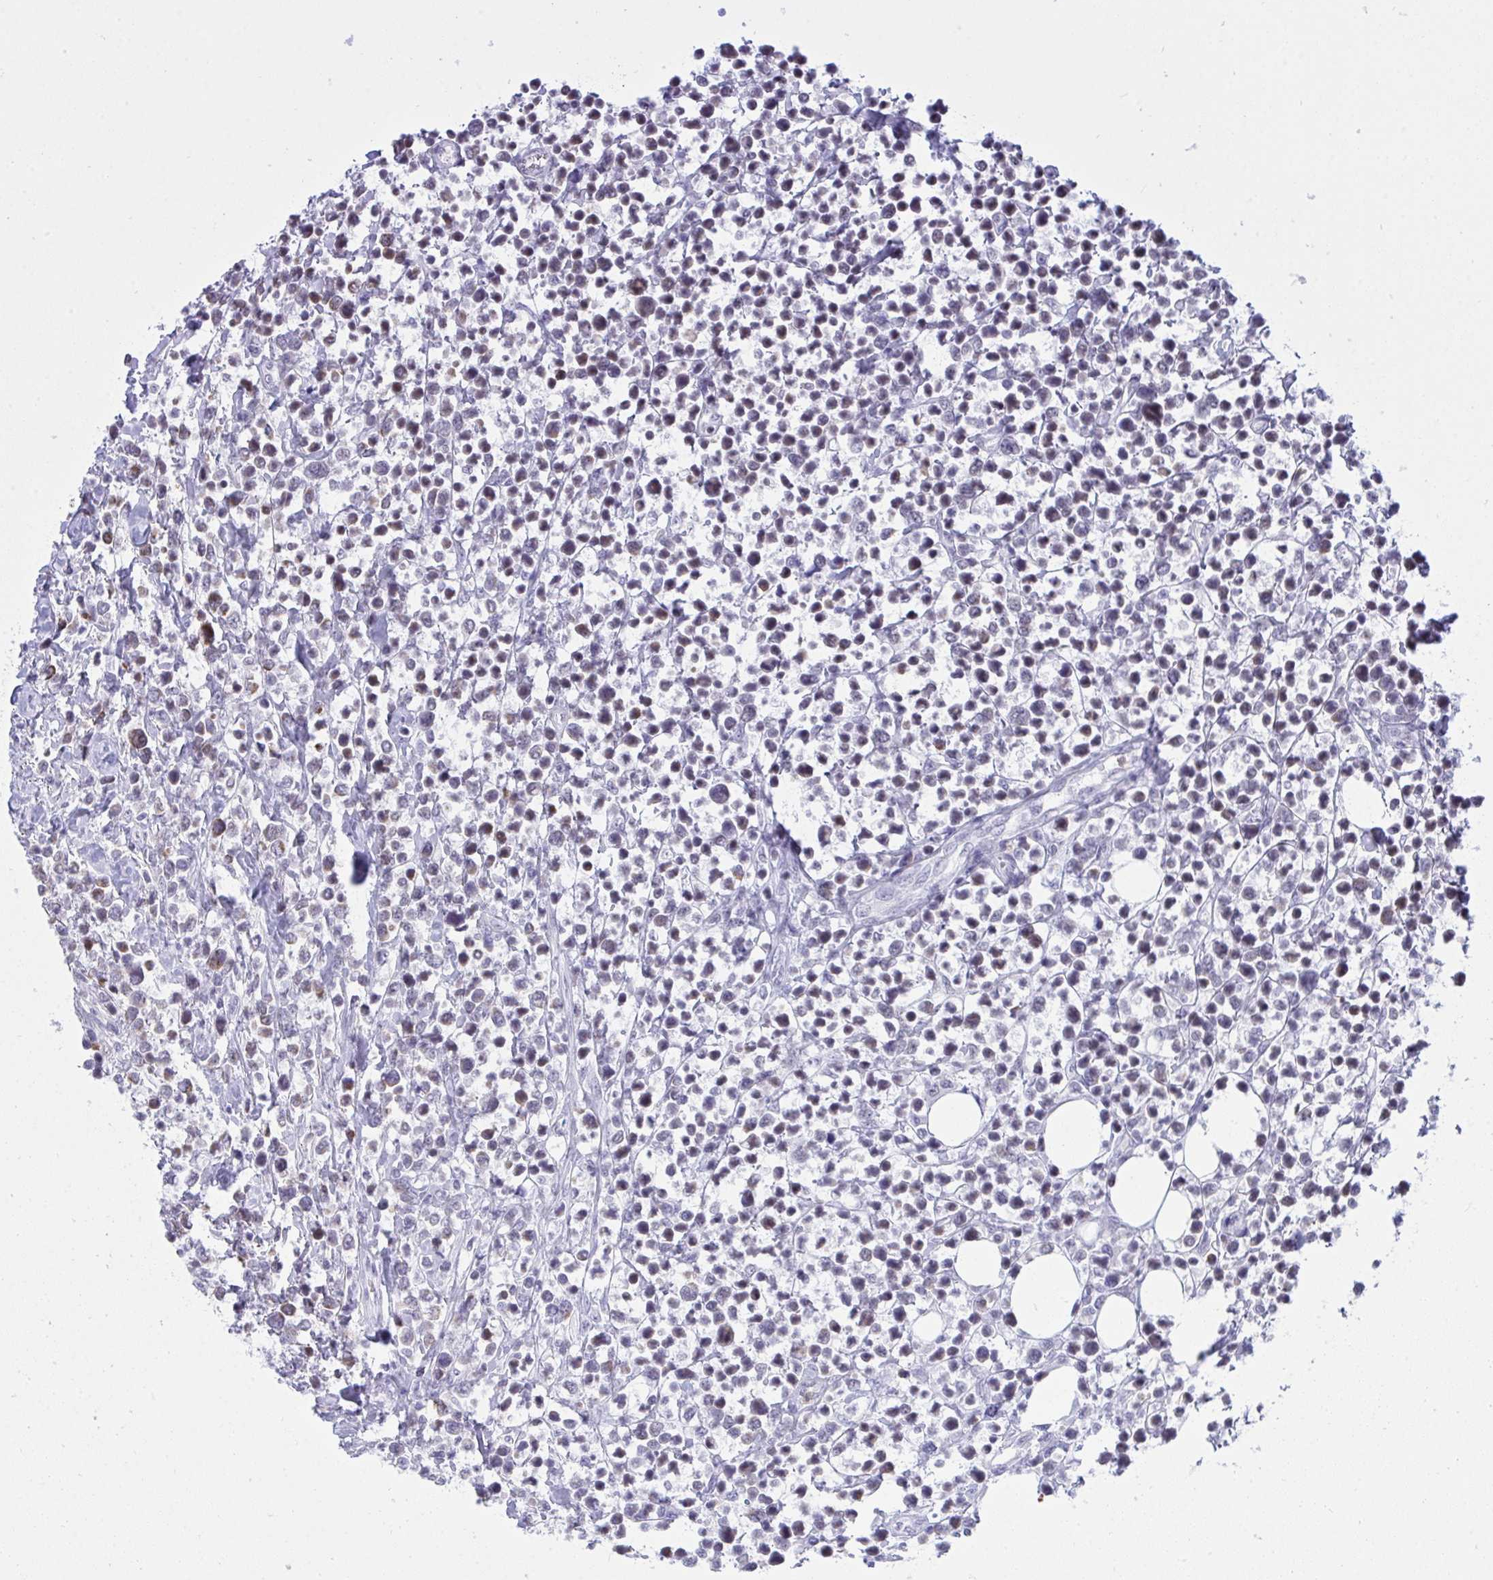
{"staining": {"intensity": "negative", "quantity": "none", "location": "none"}, "tissue": "lymphoma", "cell_type": "Tumor cells", "image_type": "cancer", "snomed": [{"axis": "morphology", "description": "Malignant lymphoma, non-Hodgkin's type, High grade"}, {"axis": "topography", "description": "Soft tissue"}], "caption": "This is an IHC photomicrograph of human malignant lymphoma, non-Hodgkin's type (high-grade). There is no positivity in tumor cells.", "gene": "PLA2G12B", "patient": {"sex": "female", "age": 56}}